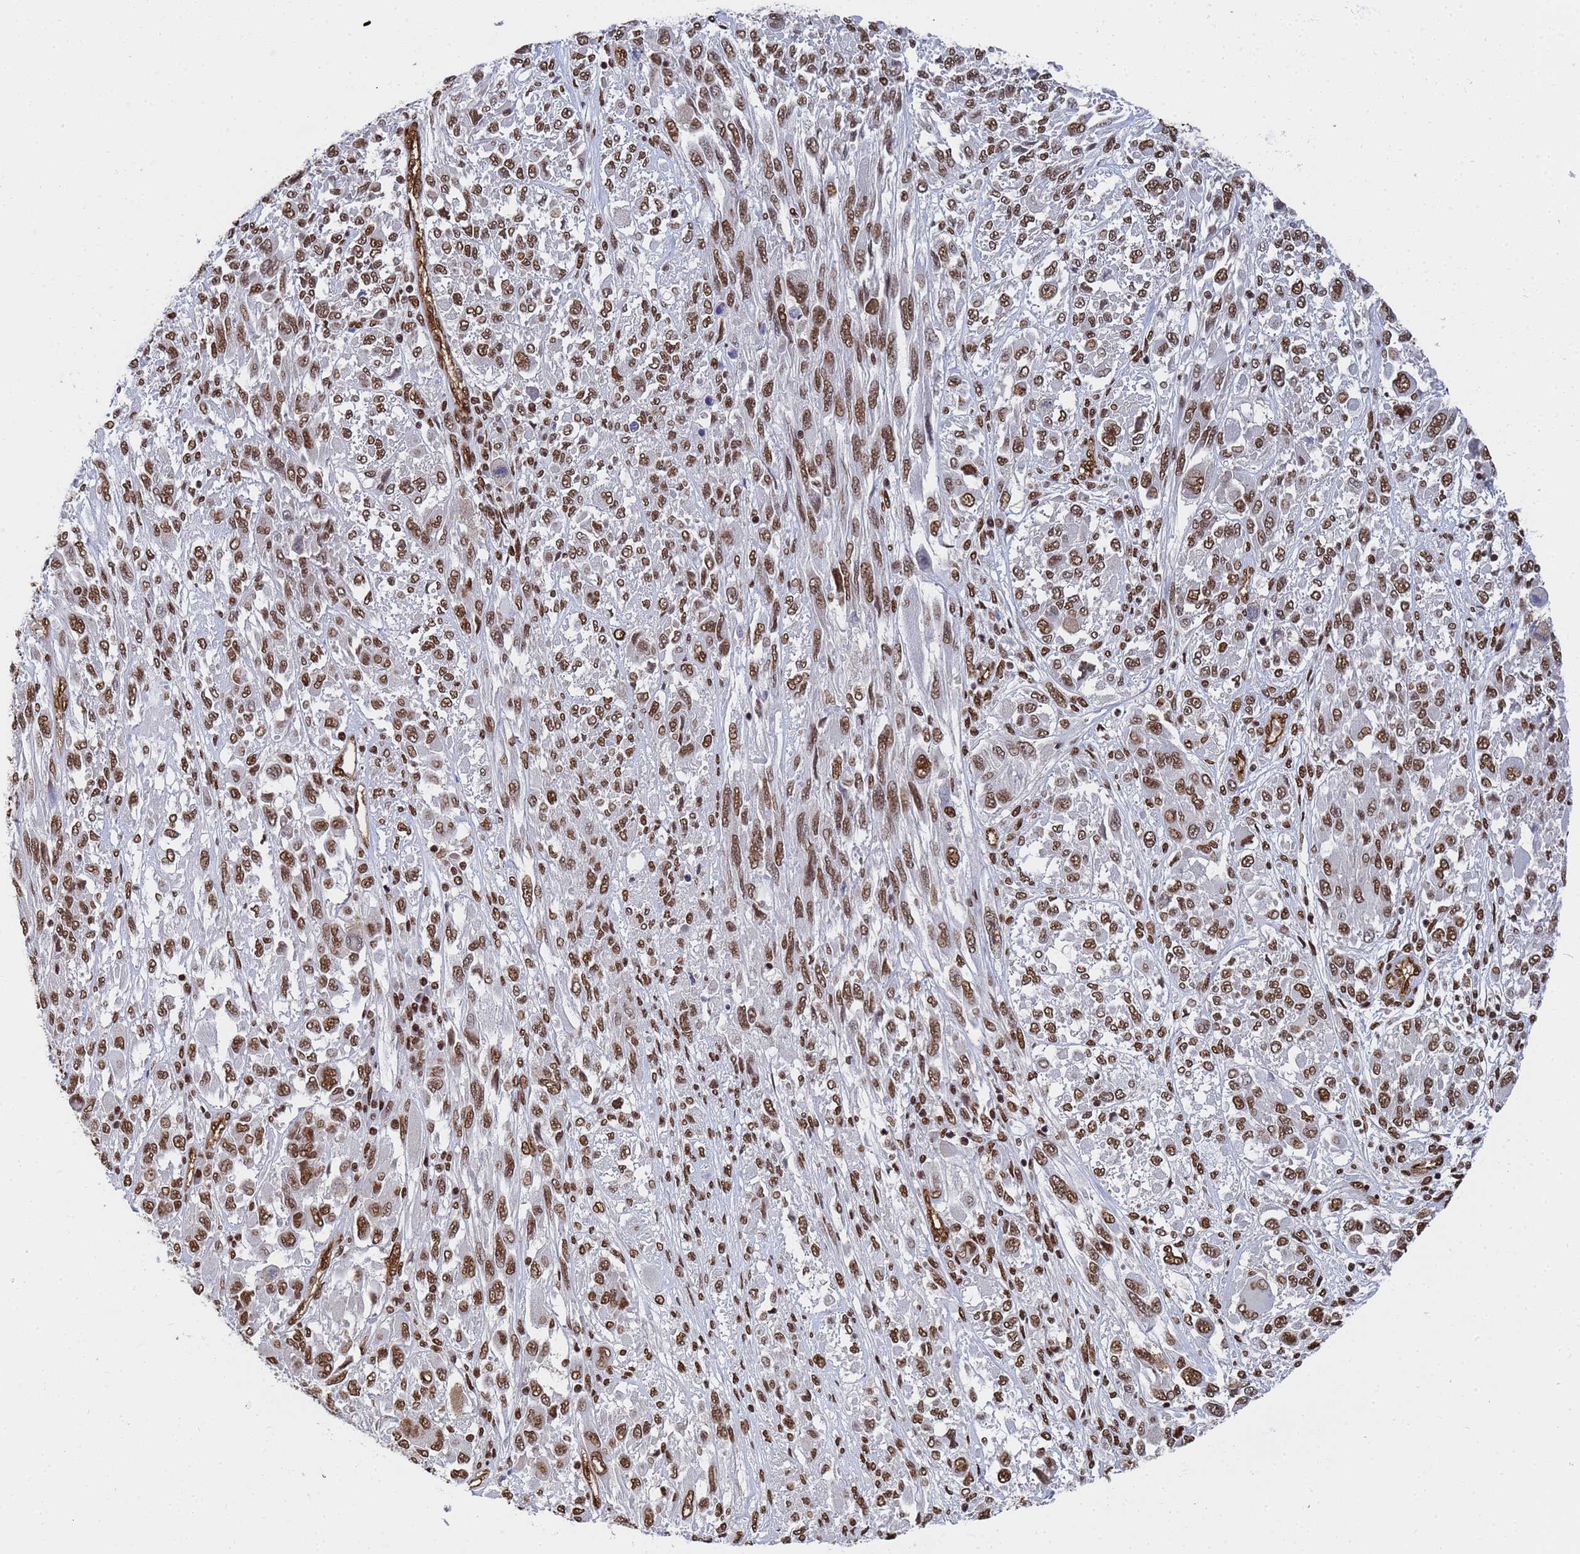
{"staining": {"intensity": "moderate", "quantity": ">75%", "location": "nuclear"}, "tissue": "melanoma", "cell_type": "Tumor cells", "image_type": "cancer", "snomed": [{"axis": "morphology", "description": "Malignant melanoma, NOS"}, {"axis": "topography", "description": "Skin"}], "caption": "This is a micrograph of immunohistochemistry staining of malignant melanoma, which shows moderate staining in the nuclear of tumor cells.", "gene": "RAVER2", "patient": {"sex": "female", "age": 91}}